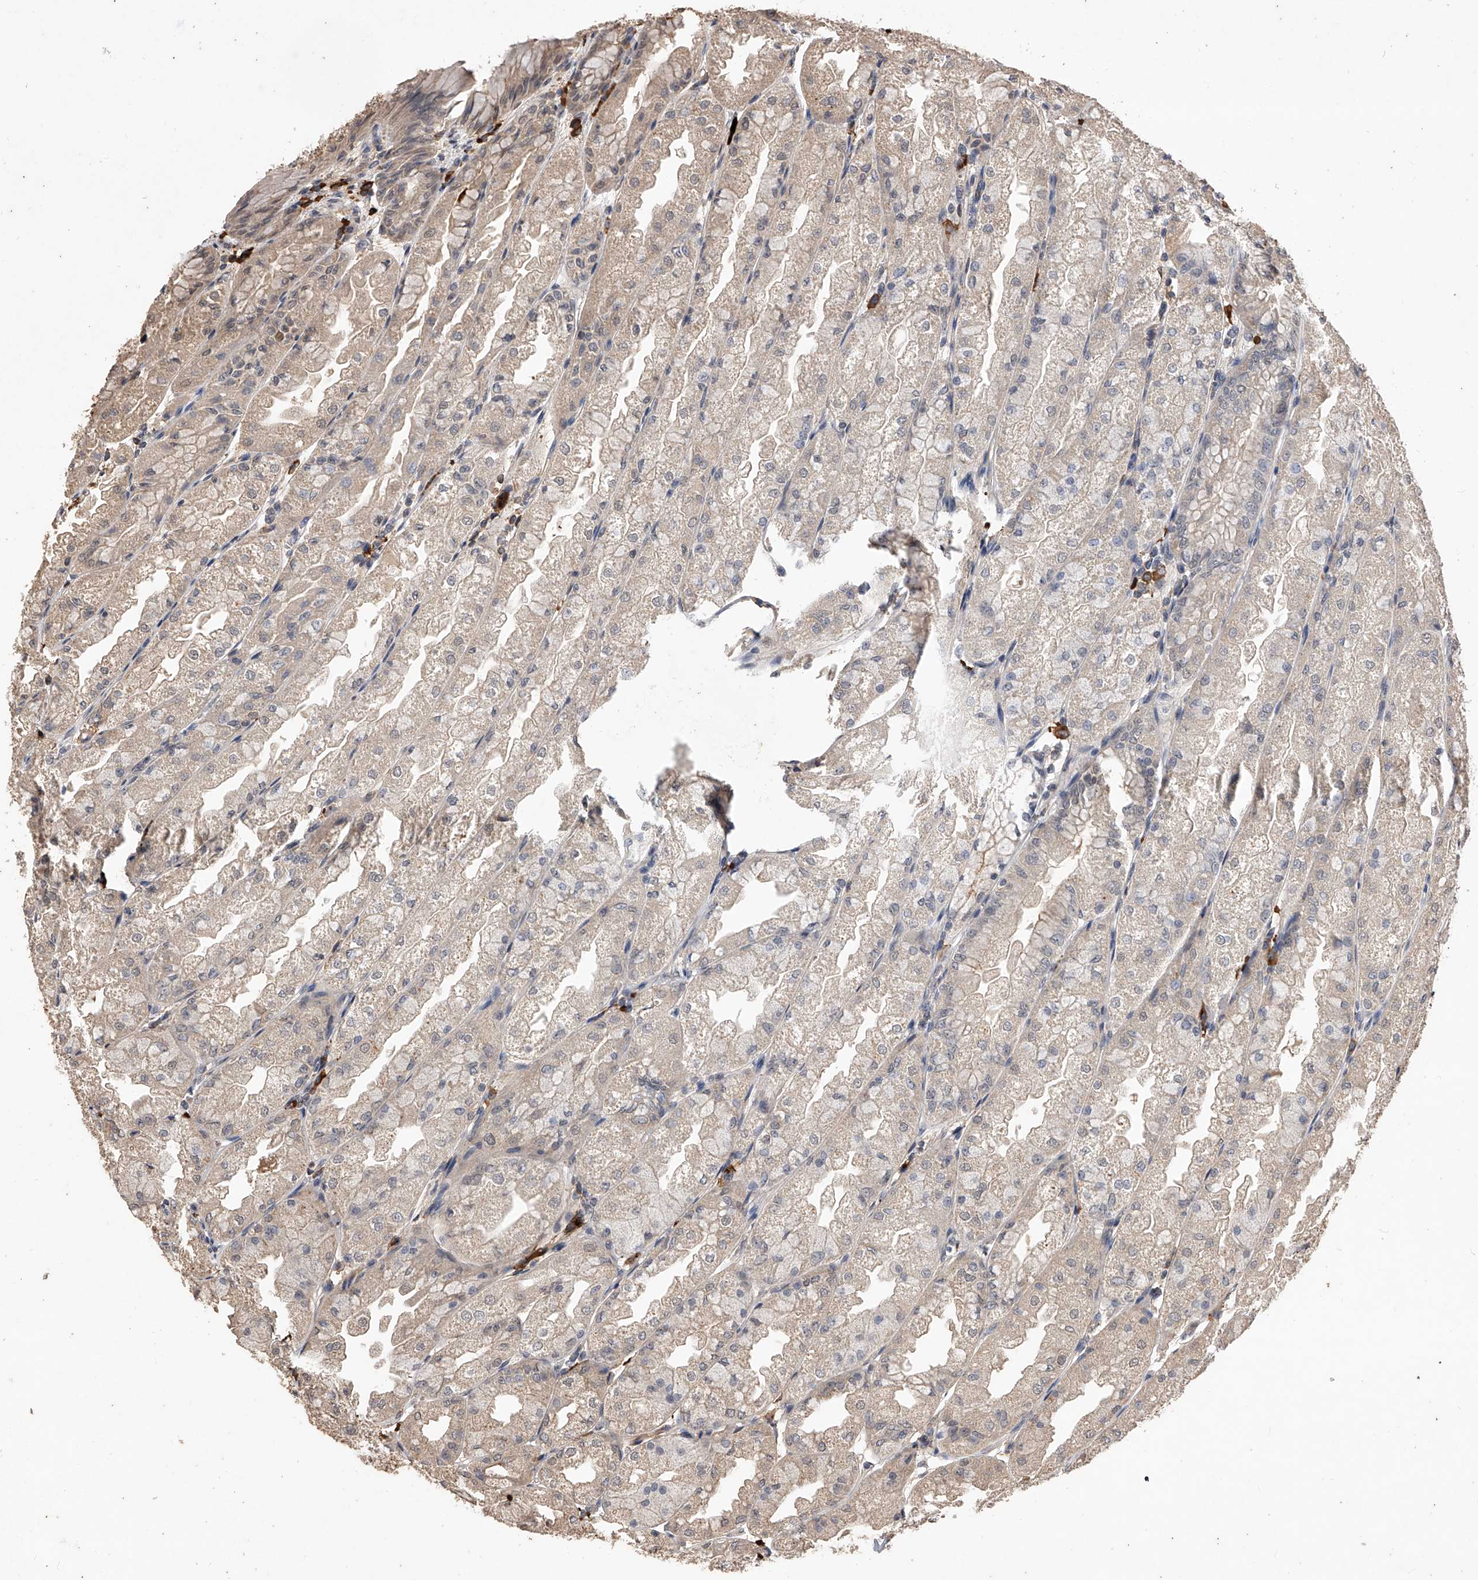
{"staining": {"intensity": "moderate", "quantity": "<25%", "location": "cytoplasmic/membranous,nuclear"}, "tissue": "stomach", "cell_type": "Glandular cells", "image_type": "normal", "snomed": [{"axis": "morphology", "description": "Normal tissue, NOS"}, {"axis": "topography", "description": "Stomach, upper"}], "caption": "This micrograph displays immunohistochemistry staining of normal human stomach, with low moderate cytoplasmic/membranous,nuclear expression in about <25% of glandular cells.", "gene": "CFAP410", "patient": {"sex": "male", "age": 47}}